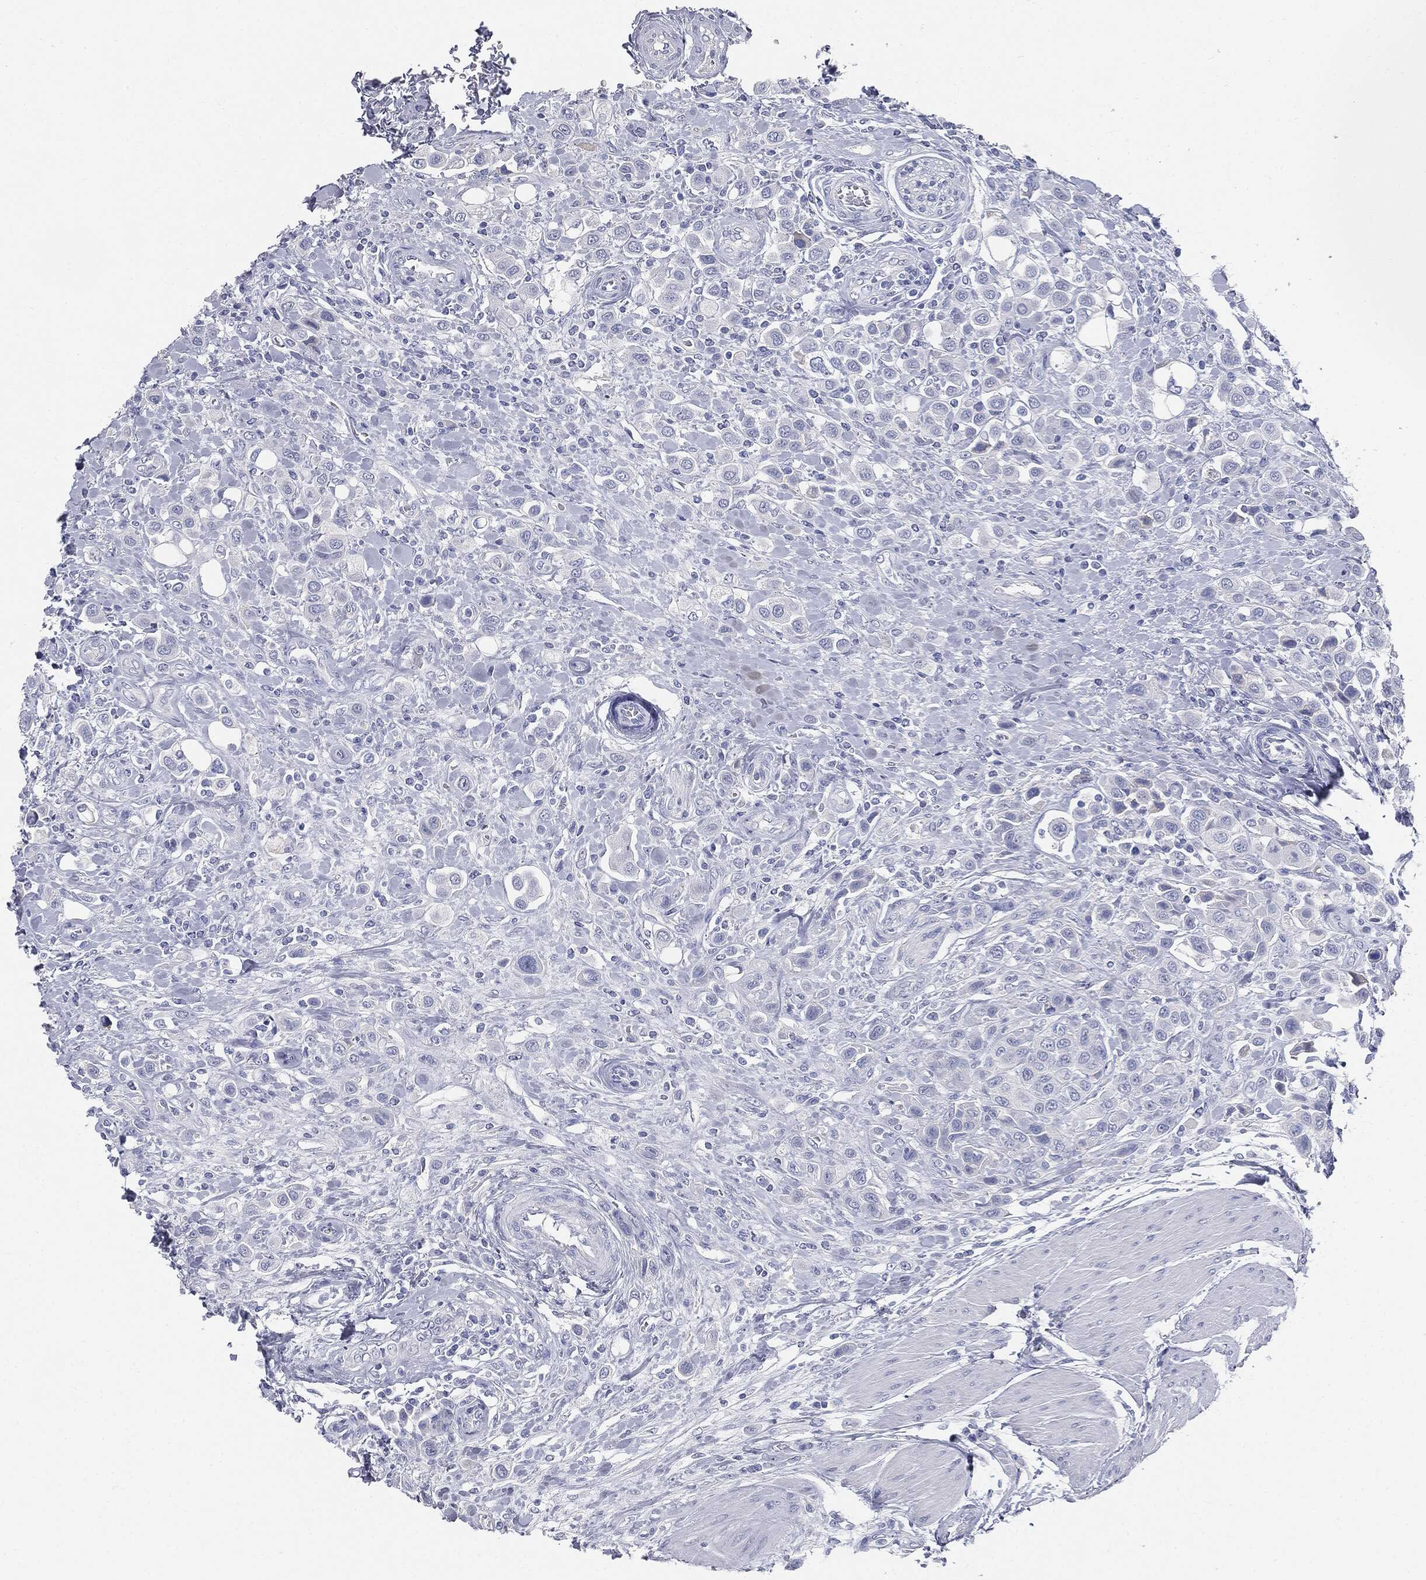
{"staining": {"intensity": "negative", "quantity": "none", "location": "none"}, "tissue": "urothelial cancer", "cell_type": "Tumor cells", "image_type": "cancer", "snomed": [{"axis": "morphology", "description": "Urothelial carcinoma, High grade"}, {"axis": "topography", "description": "Urinary bladder"}], "caption": "High-grade urothelial carcinoma was stained to show a protein in brown. There is no significant staining in tumor cells.", "gene": "CUZD1", "patient": {"sex": "male", "age": 50}}